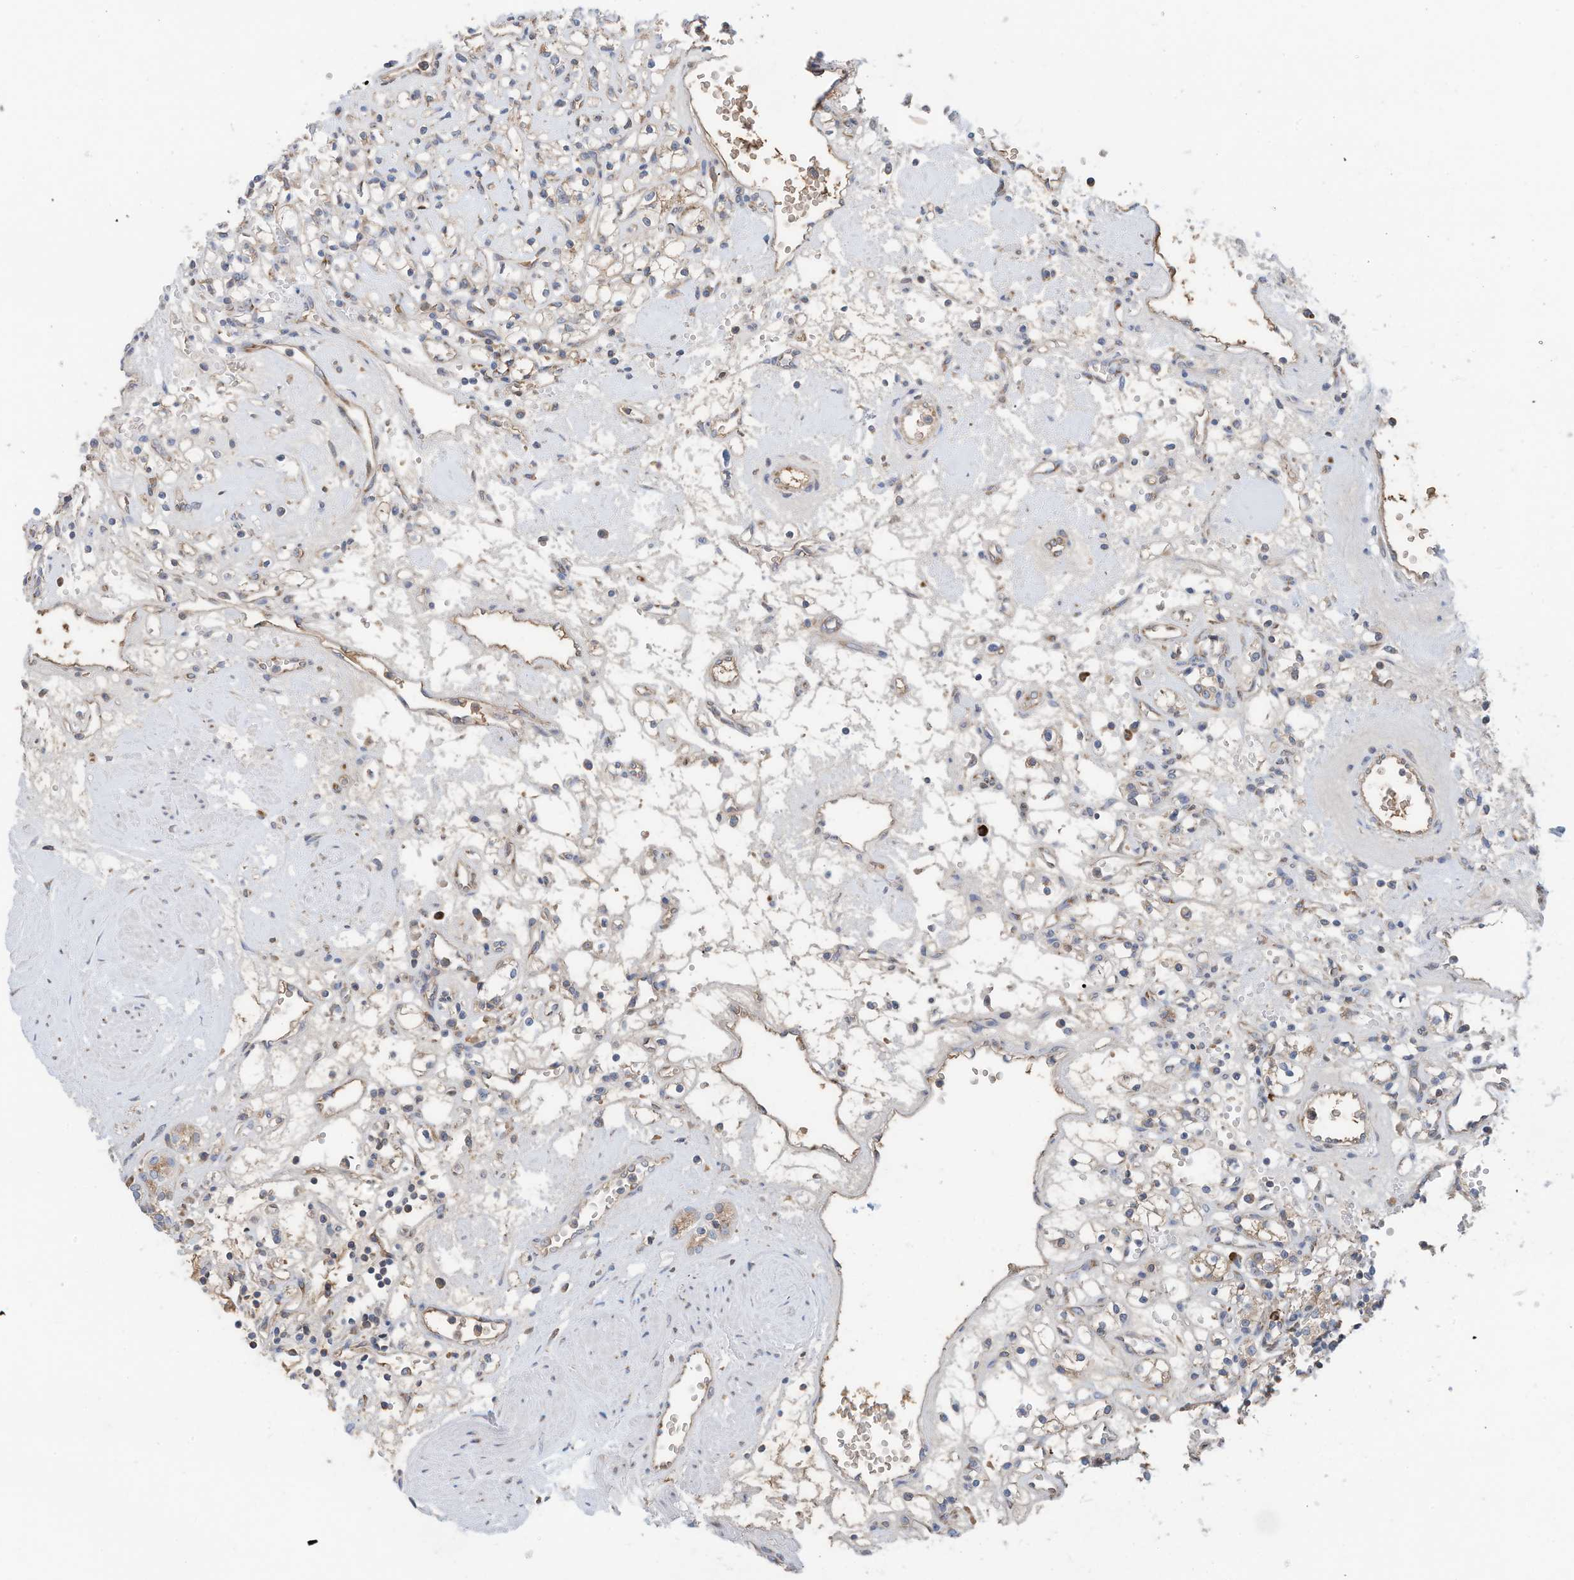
{"staining": {"intensity": "weak", "quantity": "25%-75%", "location": "cytoplasmic/membranous"}, "tissue": "renal cancer", "cell_type": "Tumor cells", "image_type": "cancer", "snomed": [{"axis": "morphology", "description": "Adenocarcinoma, NOS"}, {"axis": "topography", "description": "Kidney"}], "caption": "Protein staining of renal cancer tissue demonstrates weak cytoplasmic/membranous expression in about 25%-75% of tumor cells.", "gene": "SLC5A11", "patient": {"sex": "female", "age": 59}}